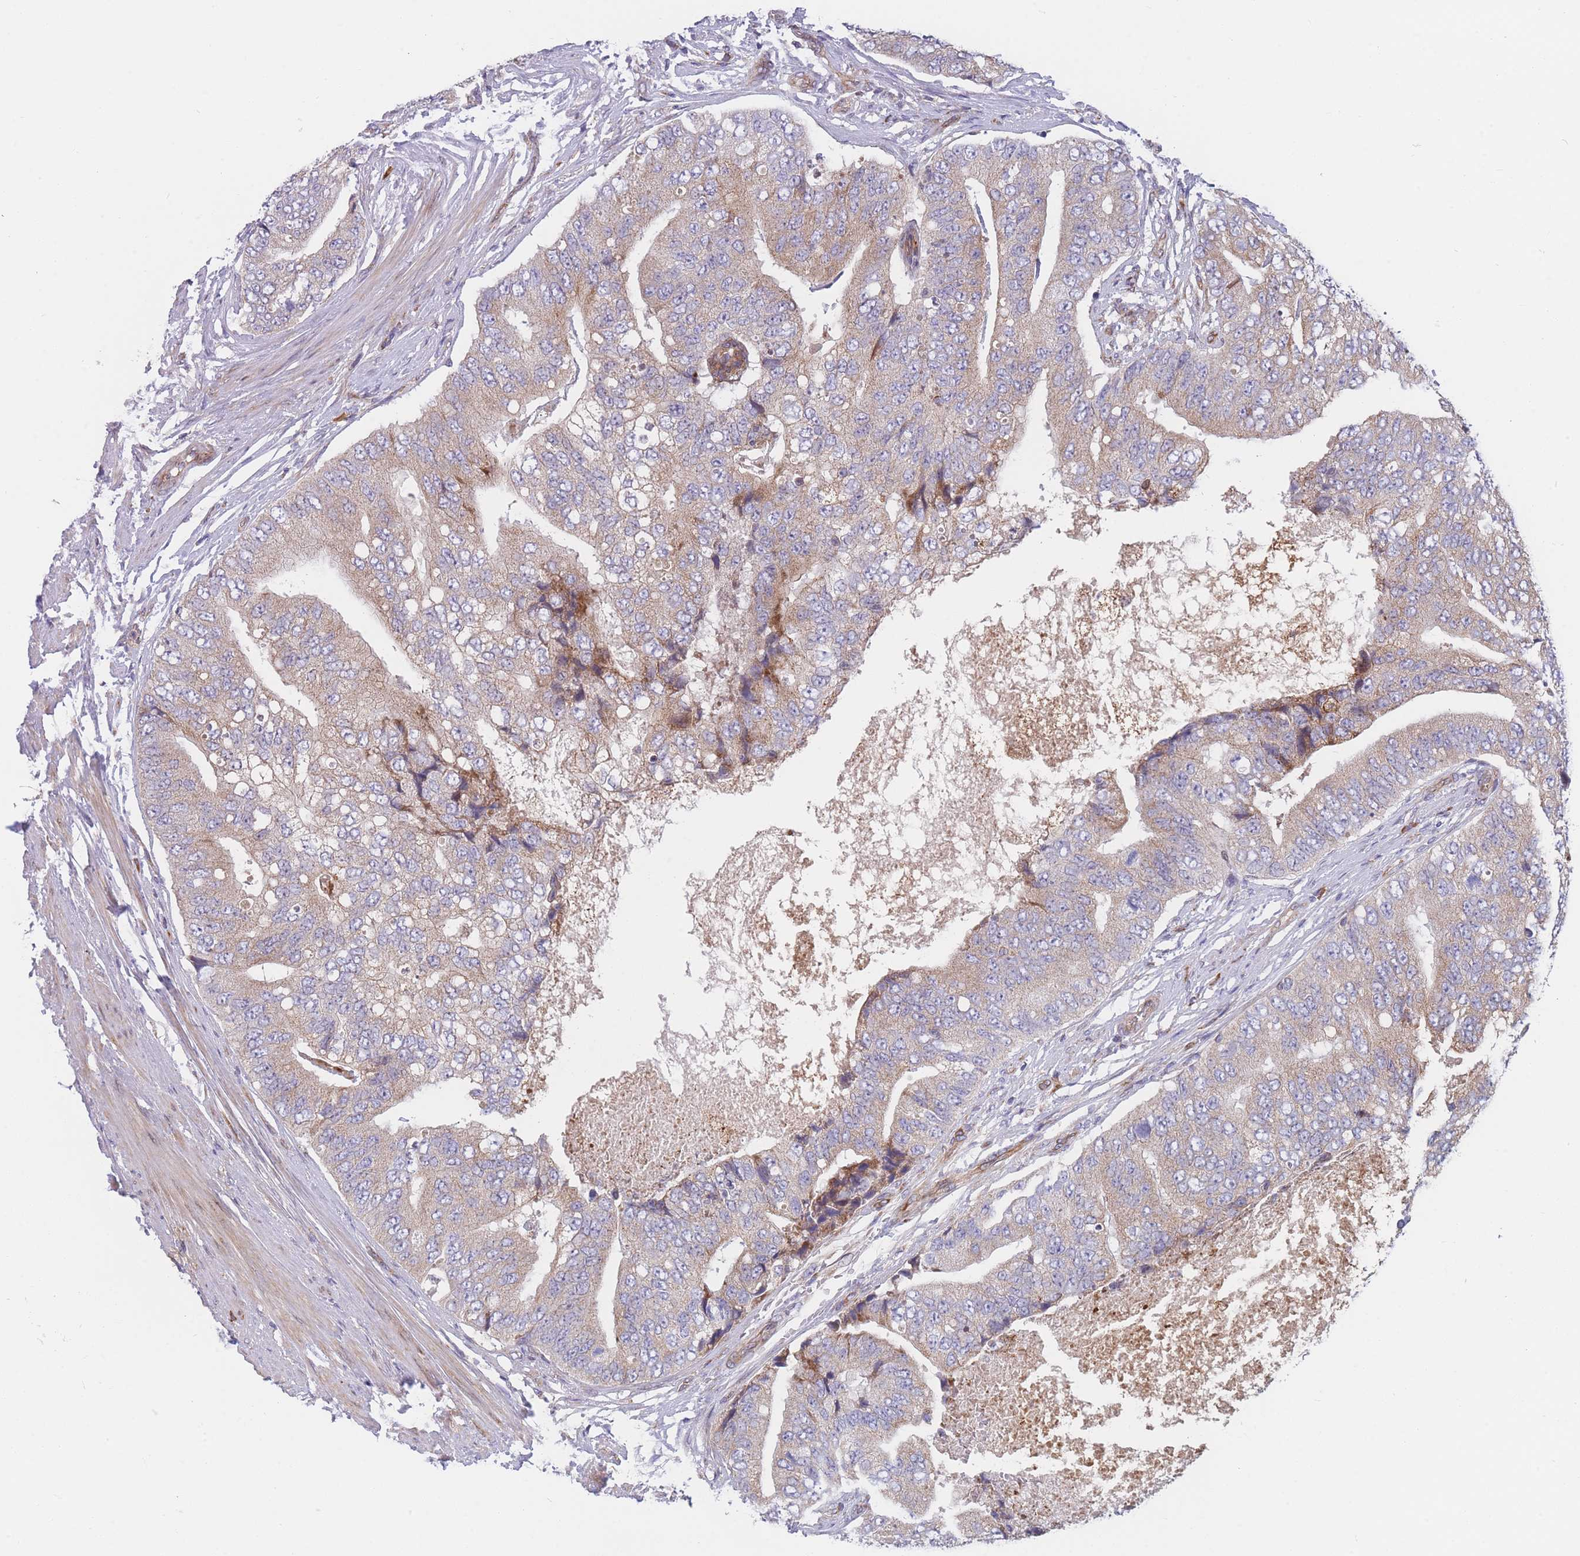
{"staining": {"intensity": "moderate", "quantity": ">75%", "location": "cytoplasmic/membranous"}, "tissue": "prostate cancer", "cell_type": "Tumor cells", "image_type": "cancer", "snomed": [{"axis": "morphology", "description": "Adenocarcinoma, High grade"}, {"axis": "topography", "description": "Prostate"}], "caption": "This image exhibits immunohistochemistry (IHC) staining of adenocarcinoma (high-grade) (prostate), with medium moderate cytoplasmic/membranous expression in approximately >75% of tumor cells.", "gene": "TMEM131L", "patient": {"sex": "male", "age": 70}}